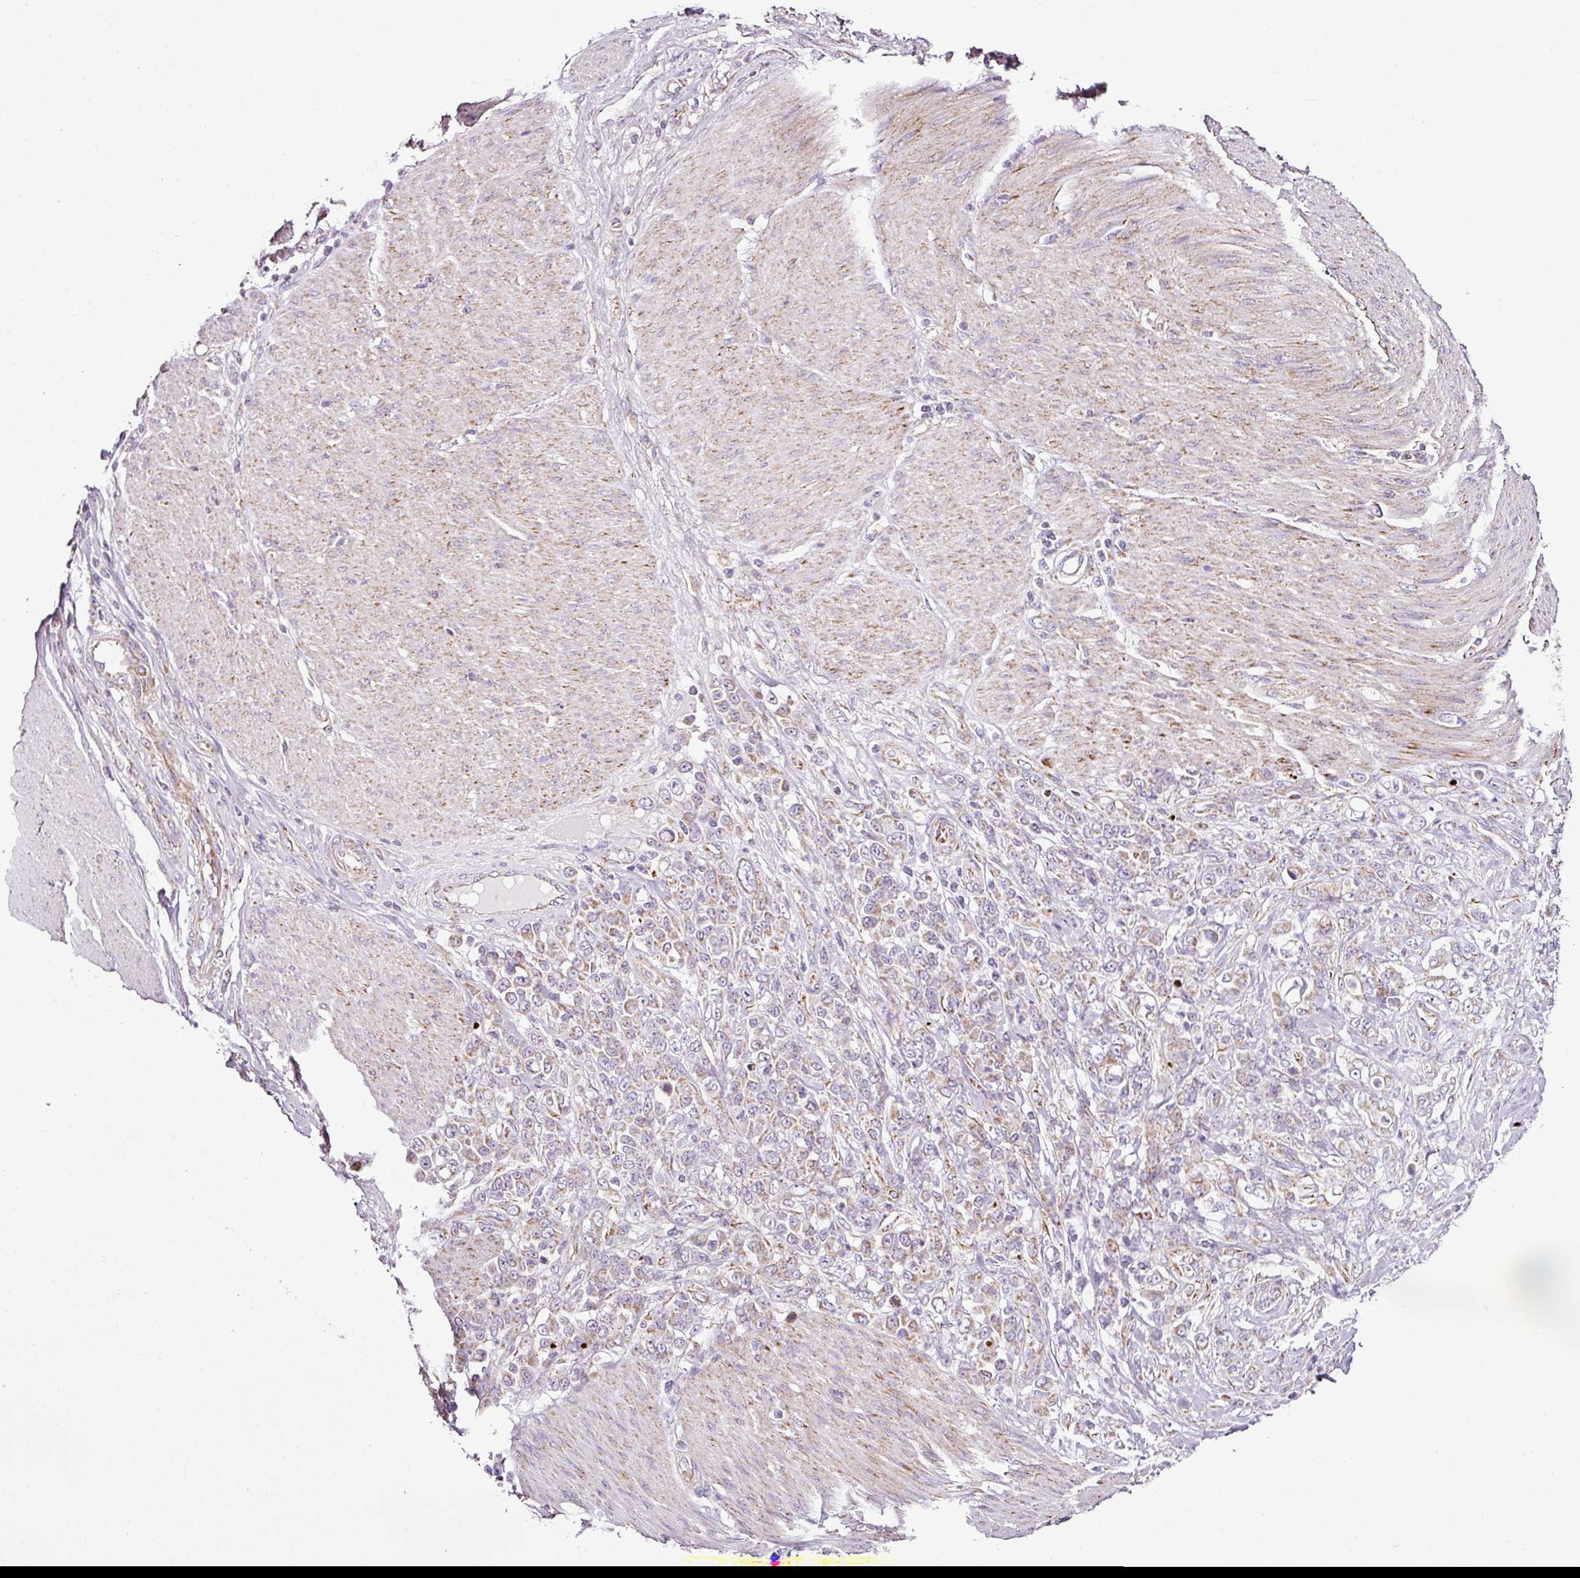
{"staining": {"intensity": "weak", "quantity": "25%-75%", "location": "cytoplasmic/membranous"}, "tissue": "stomach cancer", "cell_type": "Tumor cells", "image_type": "cancer", "snomed": [{"axis": "morphology", "description": "Adenocarcinoma, NOS"}, {"axis": "topography", "description": "Stomach"}], "caption": "Stomach cancer (adenocarcinoma) tissue shows weak cytoplasmic/membranous positivity in approximately 25%-75% of tumor cells, visualized by immunohistochemistry. (Brightfield microscopy of DAB IHC at high magnification).", "gene": "DPAGT1", "patient": {"sex": "female", "age": 79}}